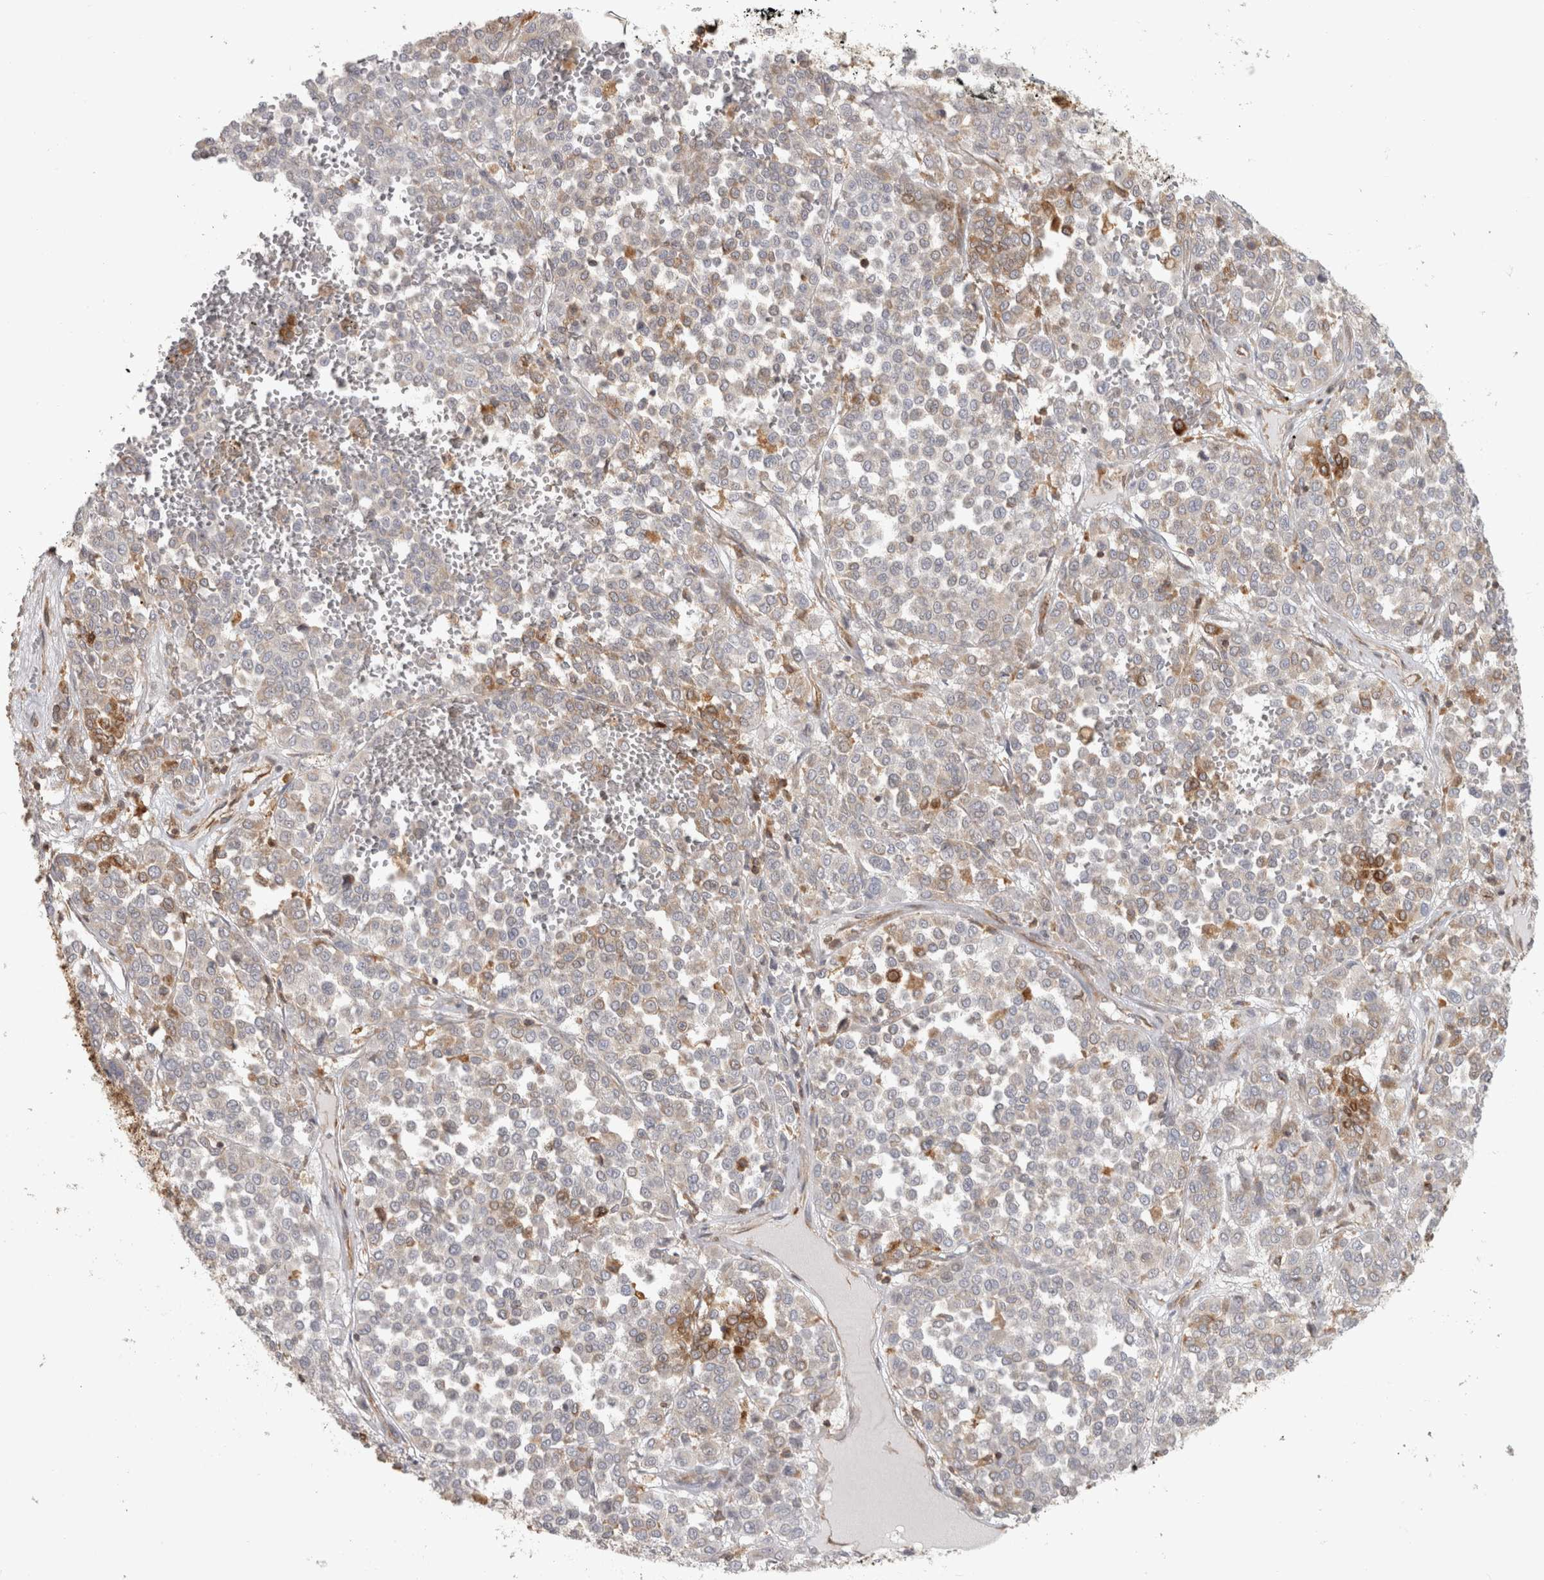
{"staining": {"intensity": "moderate", "quantity": "<25%", "location": "cytoplasmic/membranous"}, "tissue": "melanoma", "cell_type": "Tumor cells", "image_type": "cancer", "snomed": [{"axis": "morphology", "description": "Malignant melanoma, Metastatic site"}, {"axis": "topography", "description": "Pancreas"}], "caption": "IHC photomicrograph of neoplastic tissue: melanoma stained using IHC reveals low levels of moderate protein expression localized specifically in the cytoplasmic/membranous of tumor cells, appearing as a cytoplasmic/membranous brown color.", "gene": "HLA-E", "patient": {"sex": "female", "age": 30}}